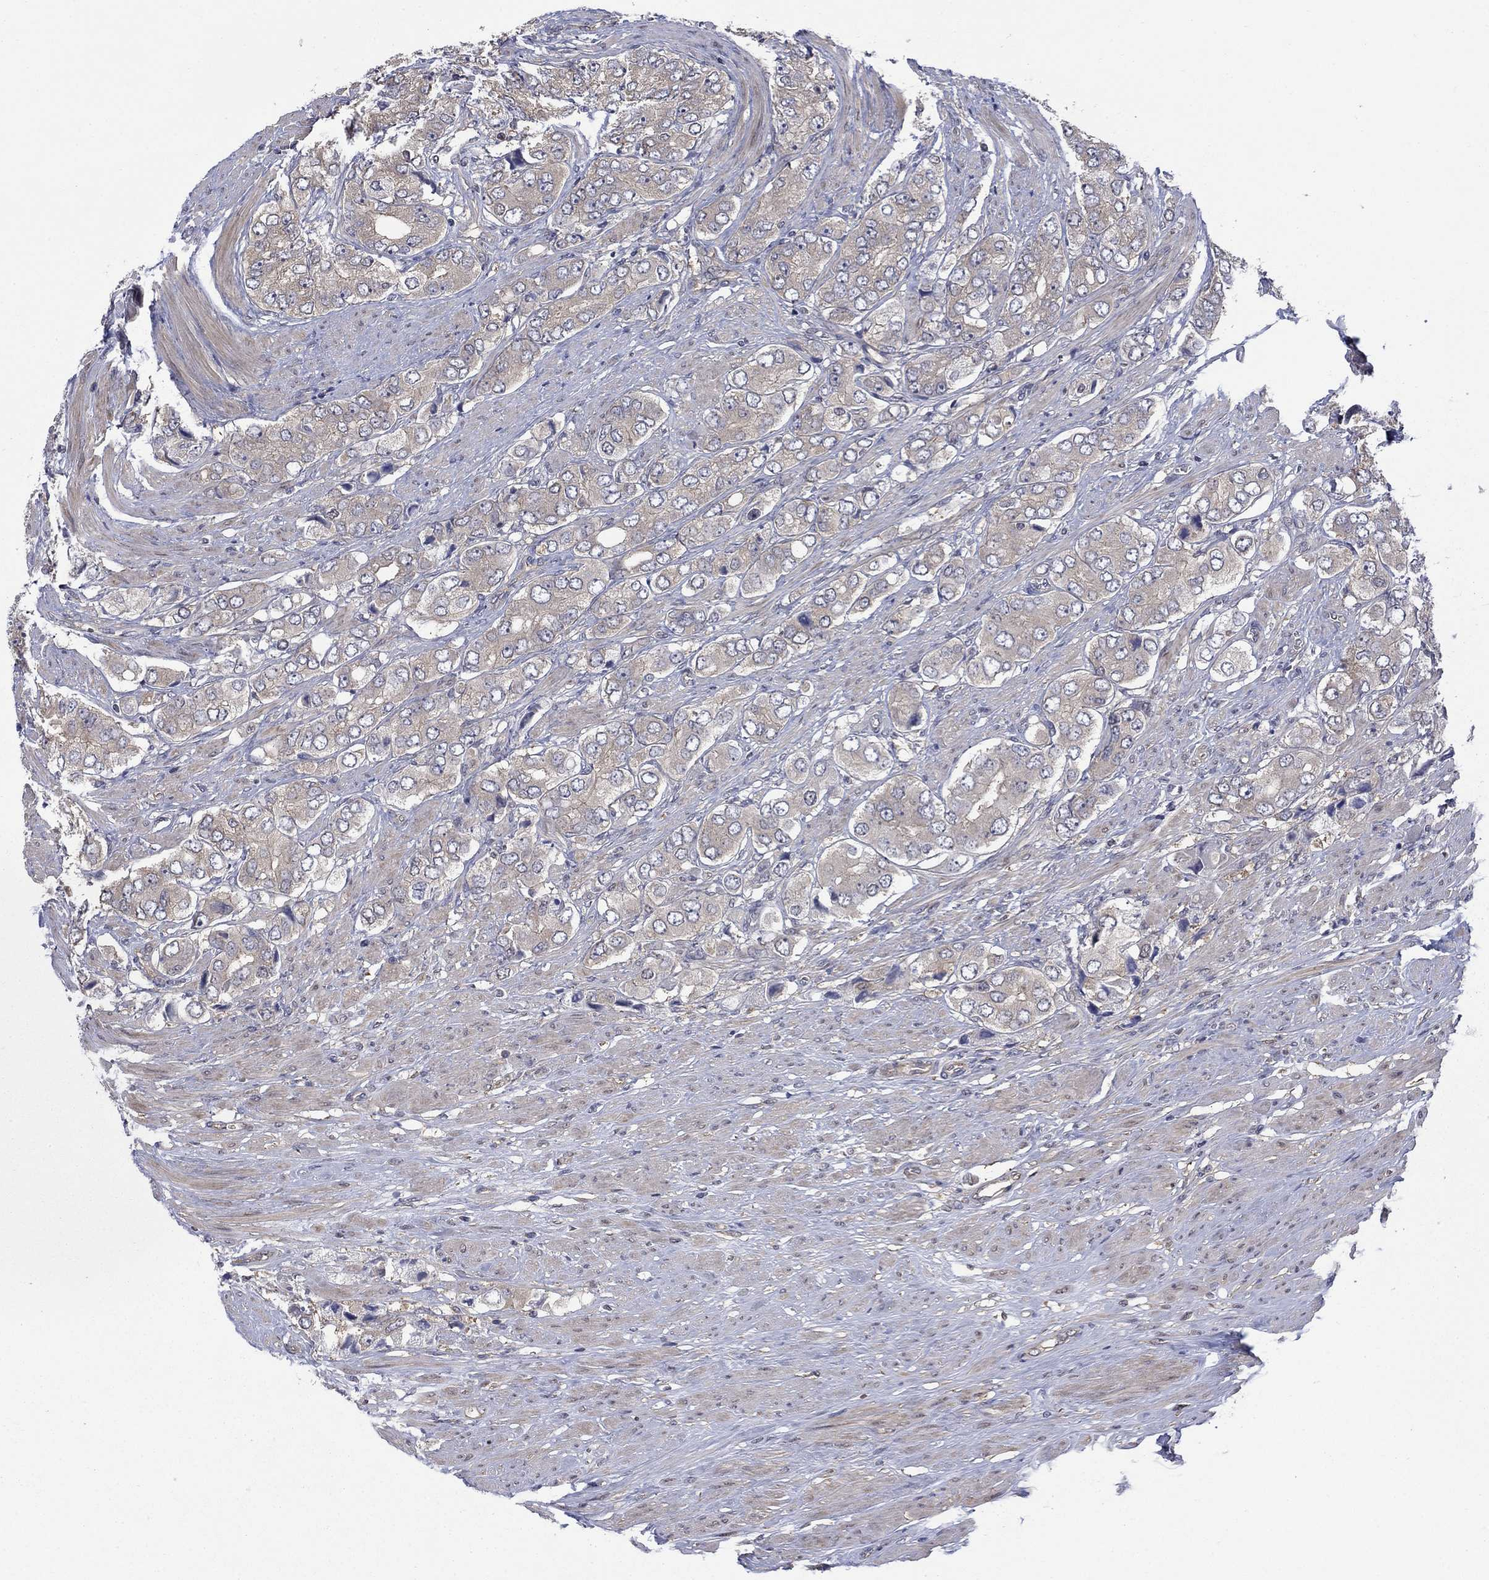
{"staining": {"intensity": "weak", "quantity": "25%-75%", "location": "cytoplasmic/membranous"}, "tissue": "prostate cancer", "cell_type": "Tumor cells", "image_type": "cancer", "snomed": [{"axis": "morphology", "description": "Adenocarcinoma, Low grade"}, {"axis": "topography", "description": "Prostate"}], "caption": "Prostate low-grade adenocarcinoma tissue displays weak cytoplasmic/membranous positivity in about 25%-75% of tumor cells, visualized by immunohistochemistry. The staining was performed using DAB to visualize the protein expression in brown, while the nuclei were stained in blue with hematoxylin (Magnification: 20x).", "gene": "PDZD2", "patient": {"sex": "male", "age": 69}}